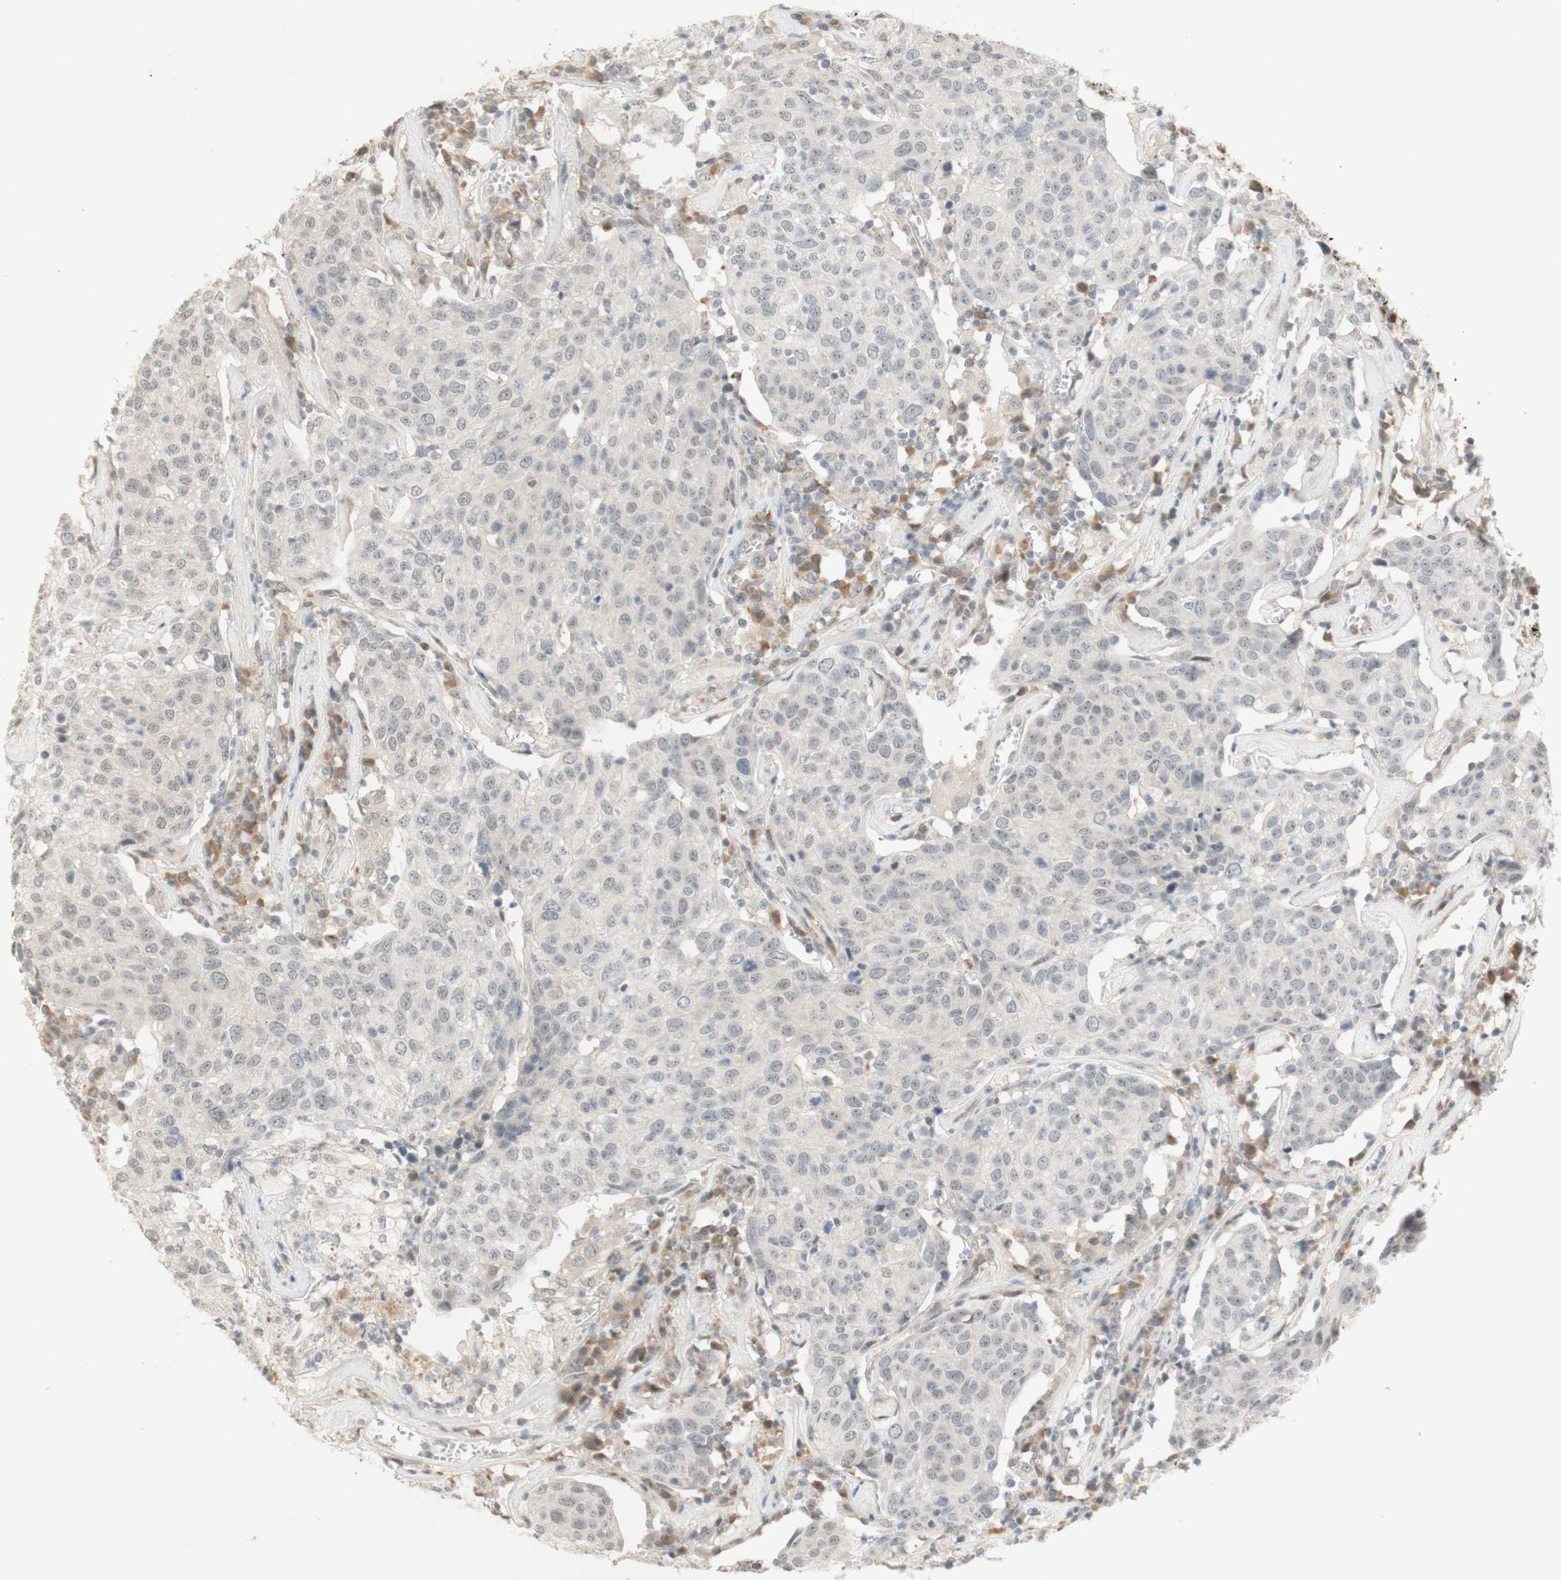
{"staining": {"intensity": "negative", "quantity": "none", "location": "none"}, "tissue": "head and neck cancer", "cell_type": "Tumor cells", "image_type": "cancer", "snomed": [{"axis": "morphology", "description": "Adenocarcinoma, NOS"}, {"axis": "topography", "description": "Salivary gland"}, {"axis": "topography", "description": "Head-Neck"}], "caption": "A high-resolution micrograph shows immunohistochemistry (IHC) staining of head and neck cancer, which demonstrates no significant expression in tumor cells.", "gene": "PLCD4", "patient": {"sex": "female", "age": 65}}